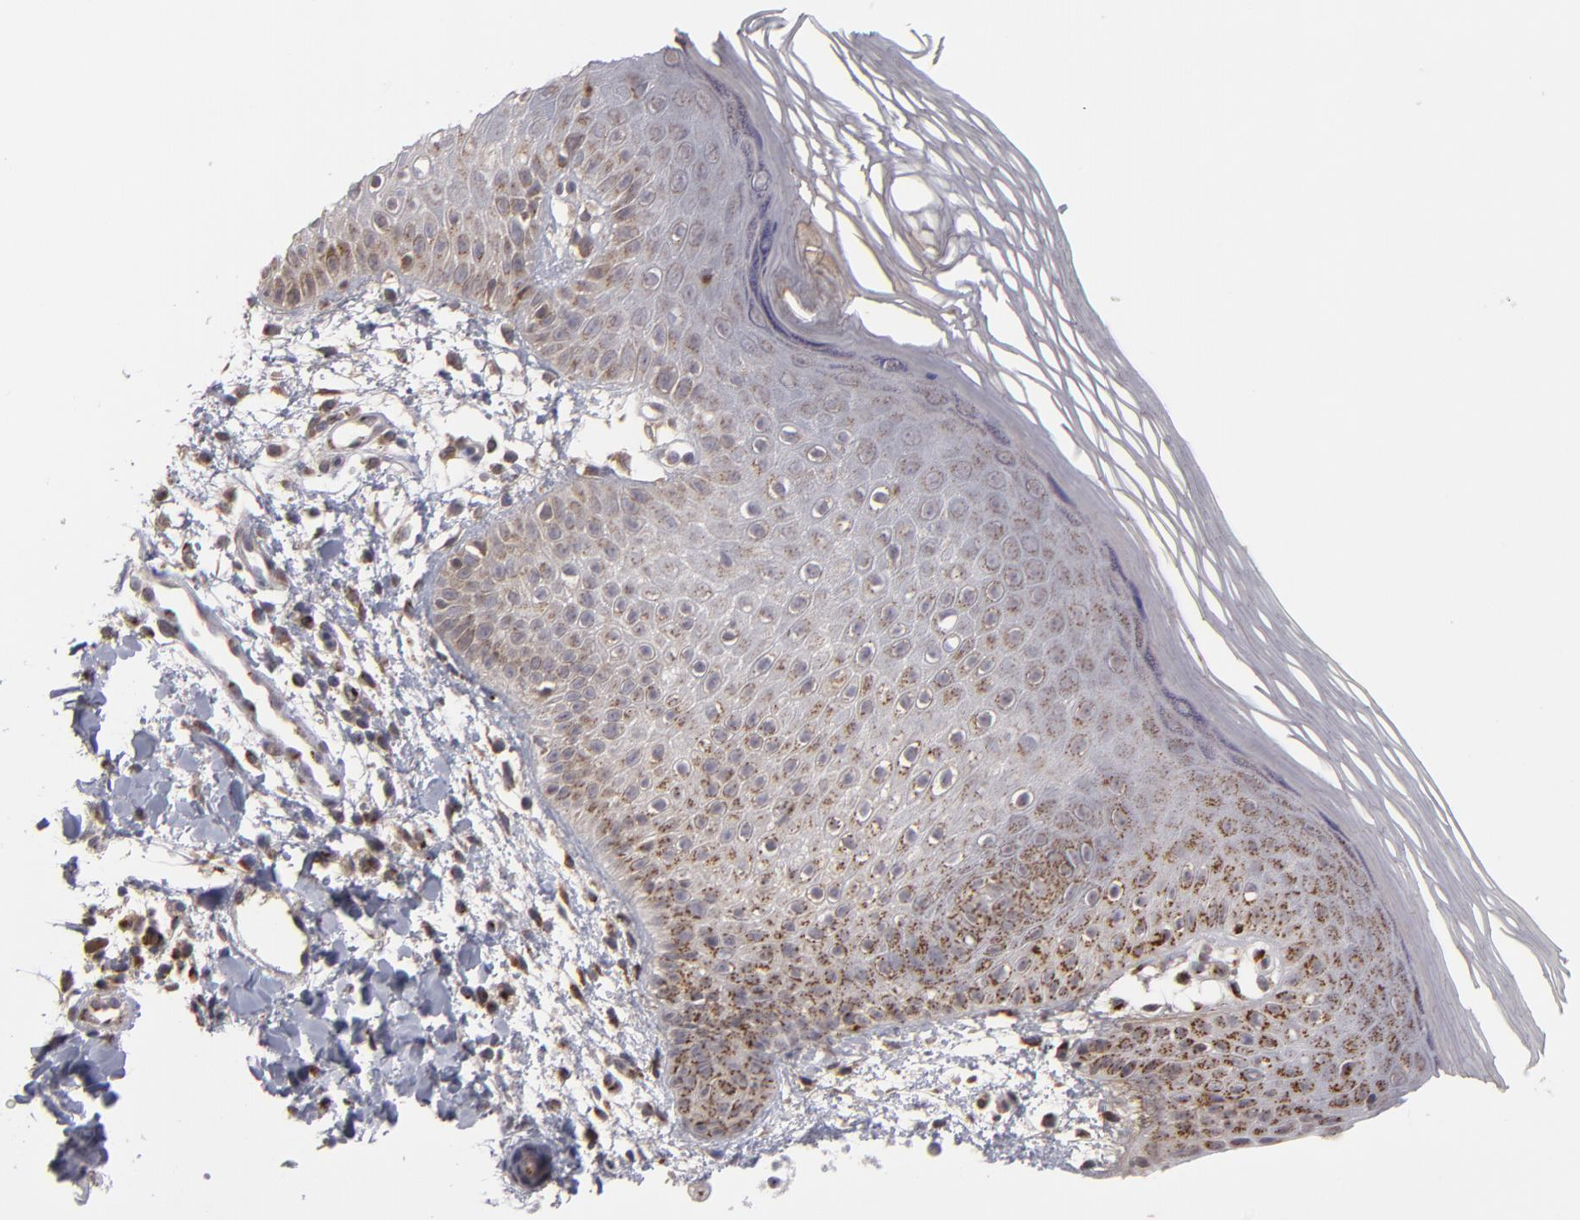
{"staining": {"intensity": "moderate", "quantity": ">75%", "location": "cytoplasmic/membranous"}, "tissue": "skin", "cell_type": "Epidermal cells", "image_type": "normal", "snomed": [{"axis": "morphology", "description": "Normal tissue, NOS"}, {"axis": "morphology", "description": "Inflammation, NOS"}, {"axis": "topography", "description": "Soft tissue"}, {"axis": "topography", "description": "Anal"}], "caption": "This is an image of IHC staining of normal skin, which shows moderate expression in the cytoplasmic/membranous of epidermal cells.", "gene": "IL12A", "patient": {"sex": "female", "age": 15}}